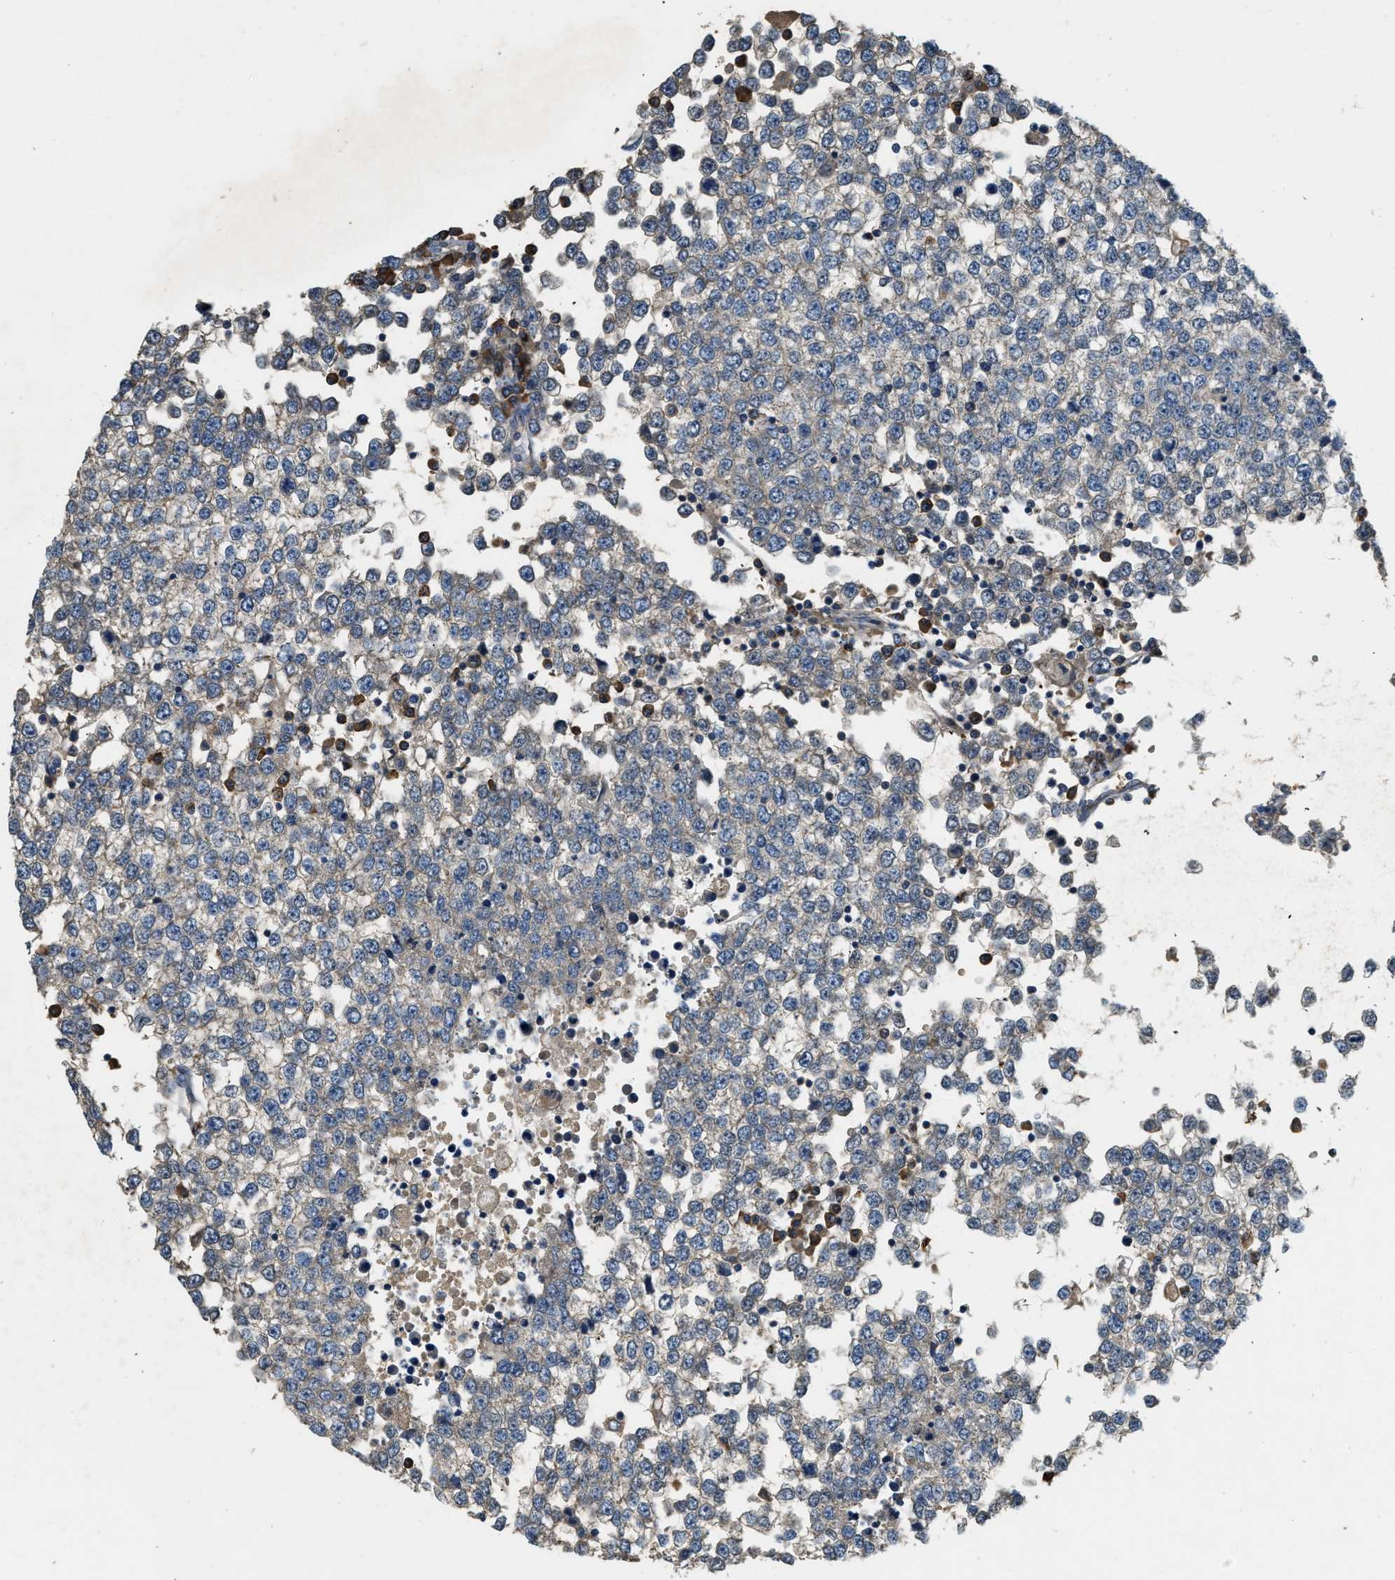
{"staining": {"intensity": "weak", "quantity": "<25%", "location": "cytoplasmic/membranous"}, "tissue": "testis cancer", "cell_type": "Tumor cells", "image_type": "cancer", "snomed": [{"axis": "morphology", "description": "Seminoma, NOS"}, {"axis": "topography", "description": "Testis"}], "caption": "Seminoma (testis) stained for a protein using IHC exhibits no positivity tumor cells.", "gene": "CFLAR", "patient": {"sex": "male", "age": 65}}